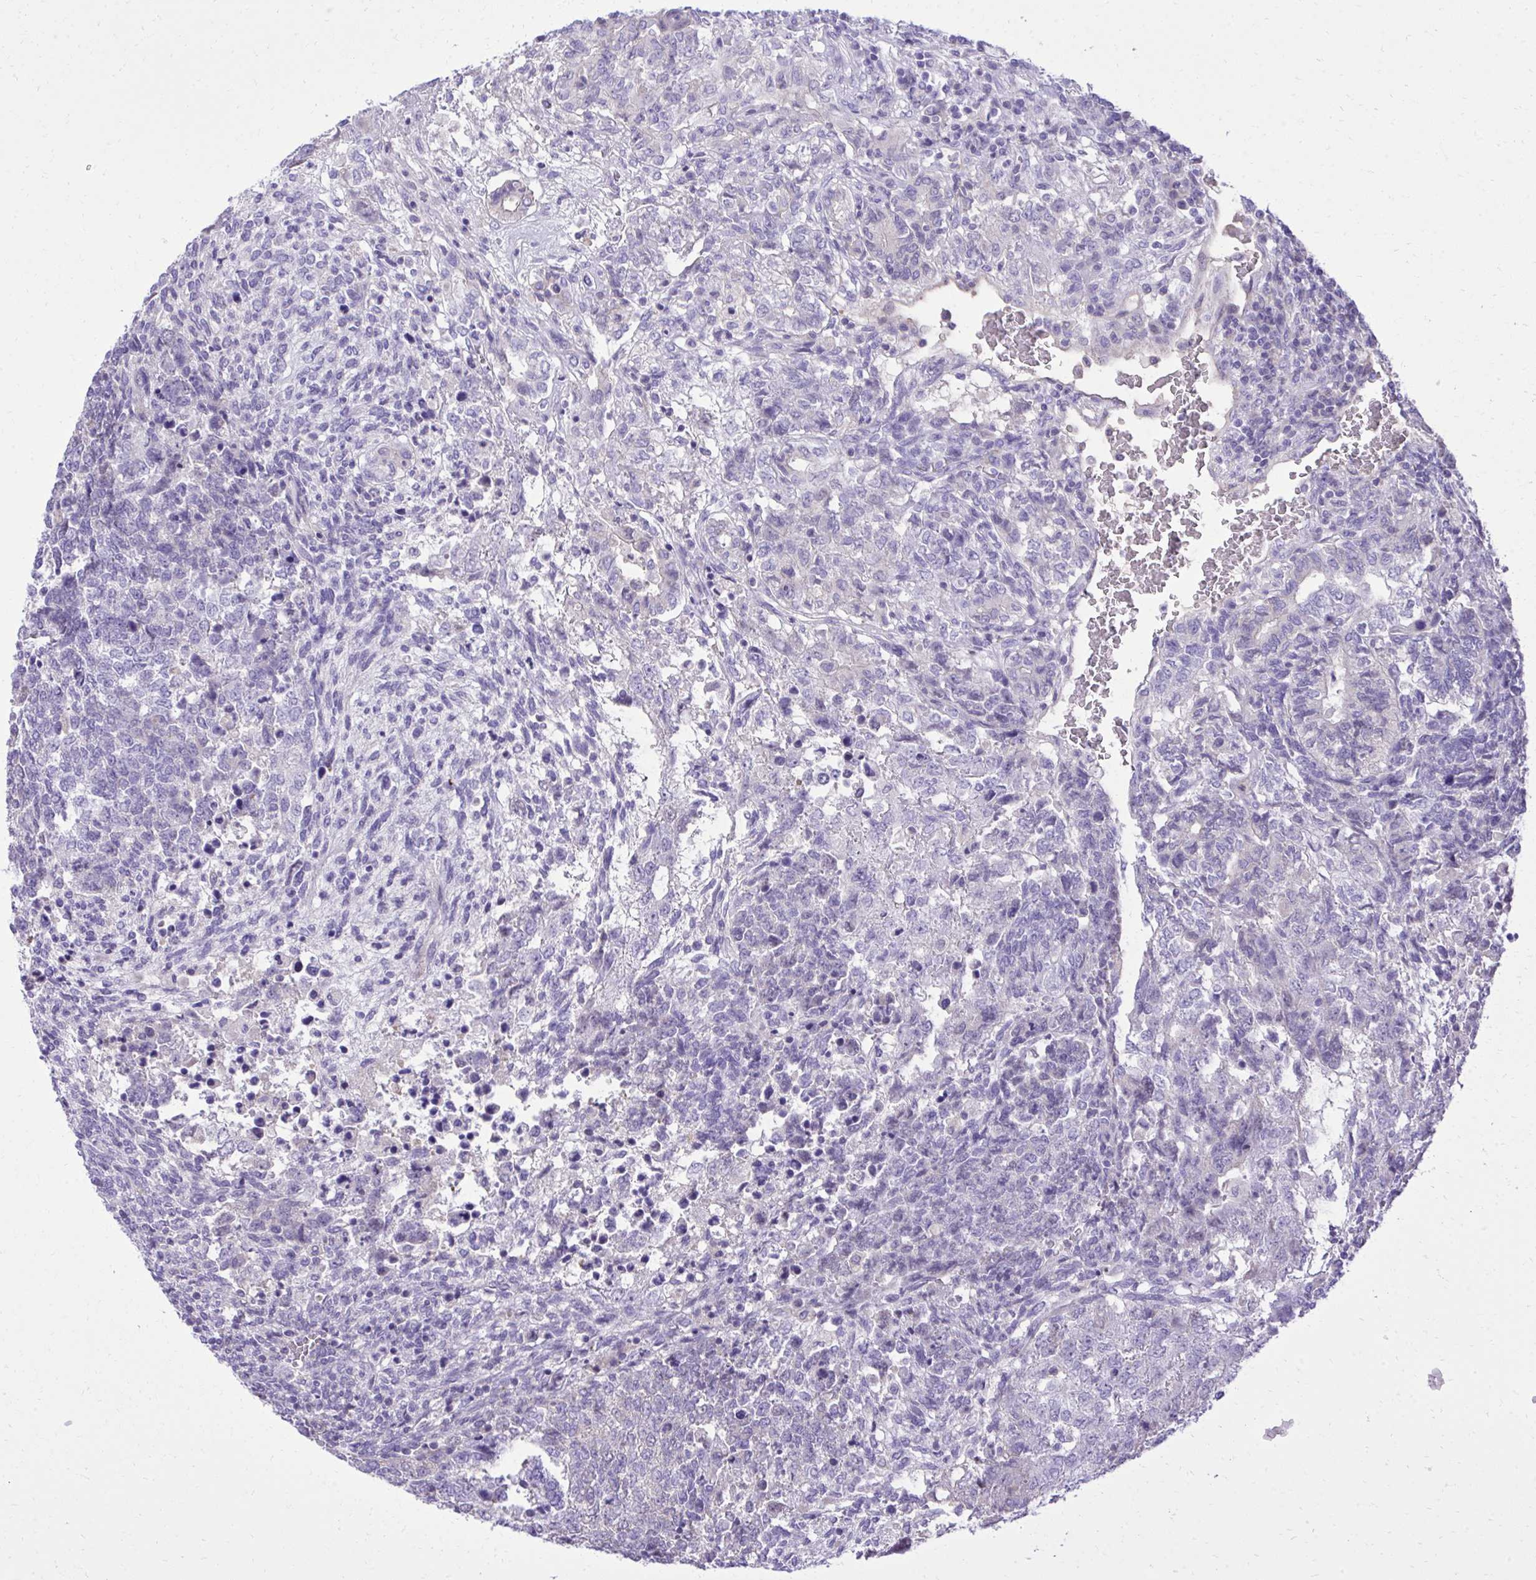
{"staining": {"intensity": "negative", "quantity": "none", "location": "none"}, "tissue": "testis cancer", "cell_type": "Tumor cells", "image_type": "cancer", "snomed": [{"axis": "morphology", "description": "Carcinoma, Embryonal, NOS"}, {"axis": "topography", "description": "Testis"}], "caption": "High magnification brightfield microscopy of testis embryonal carcinoma stained with DAB (brown) and counterstained with hematoxylin (blue): tumor cells show no significant positivity.", "gene": "PITPNM3", "patient": {"sex": "male", "age": 23}}